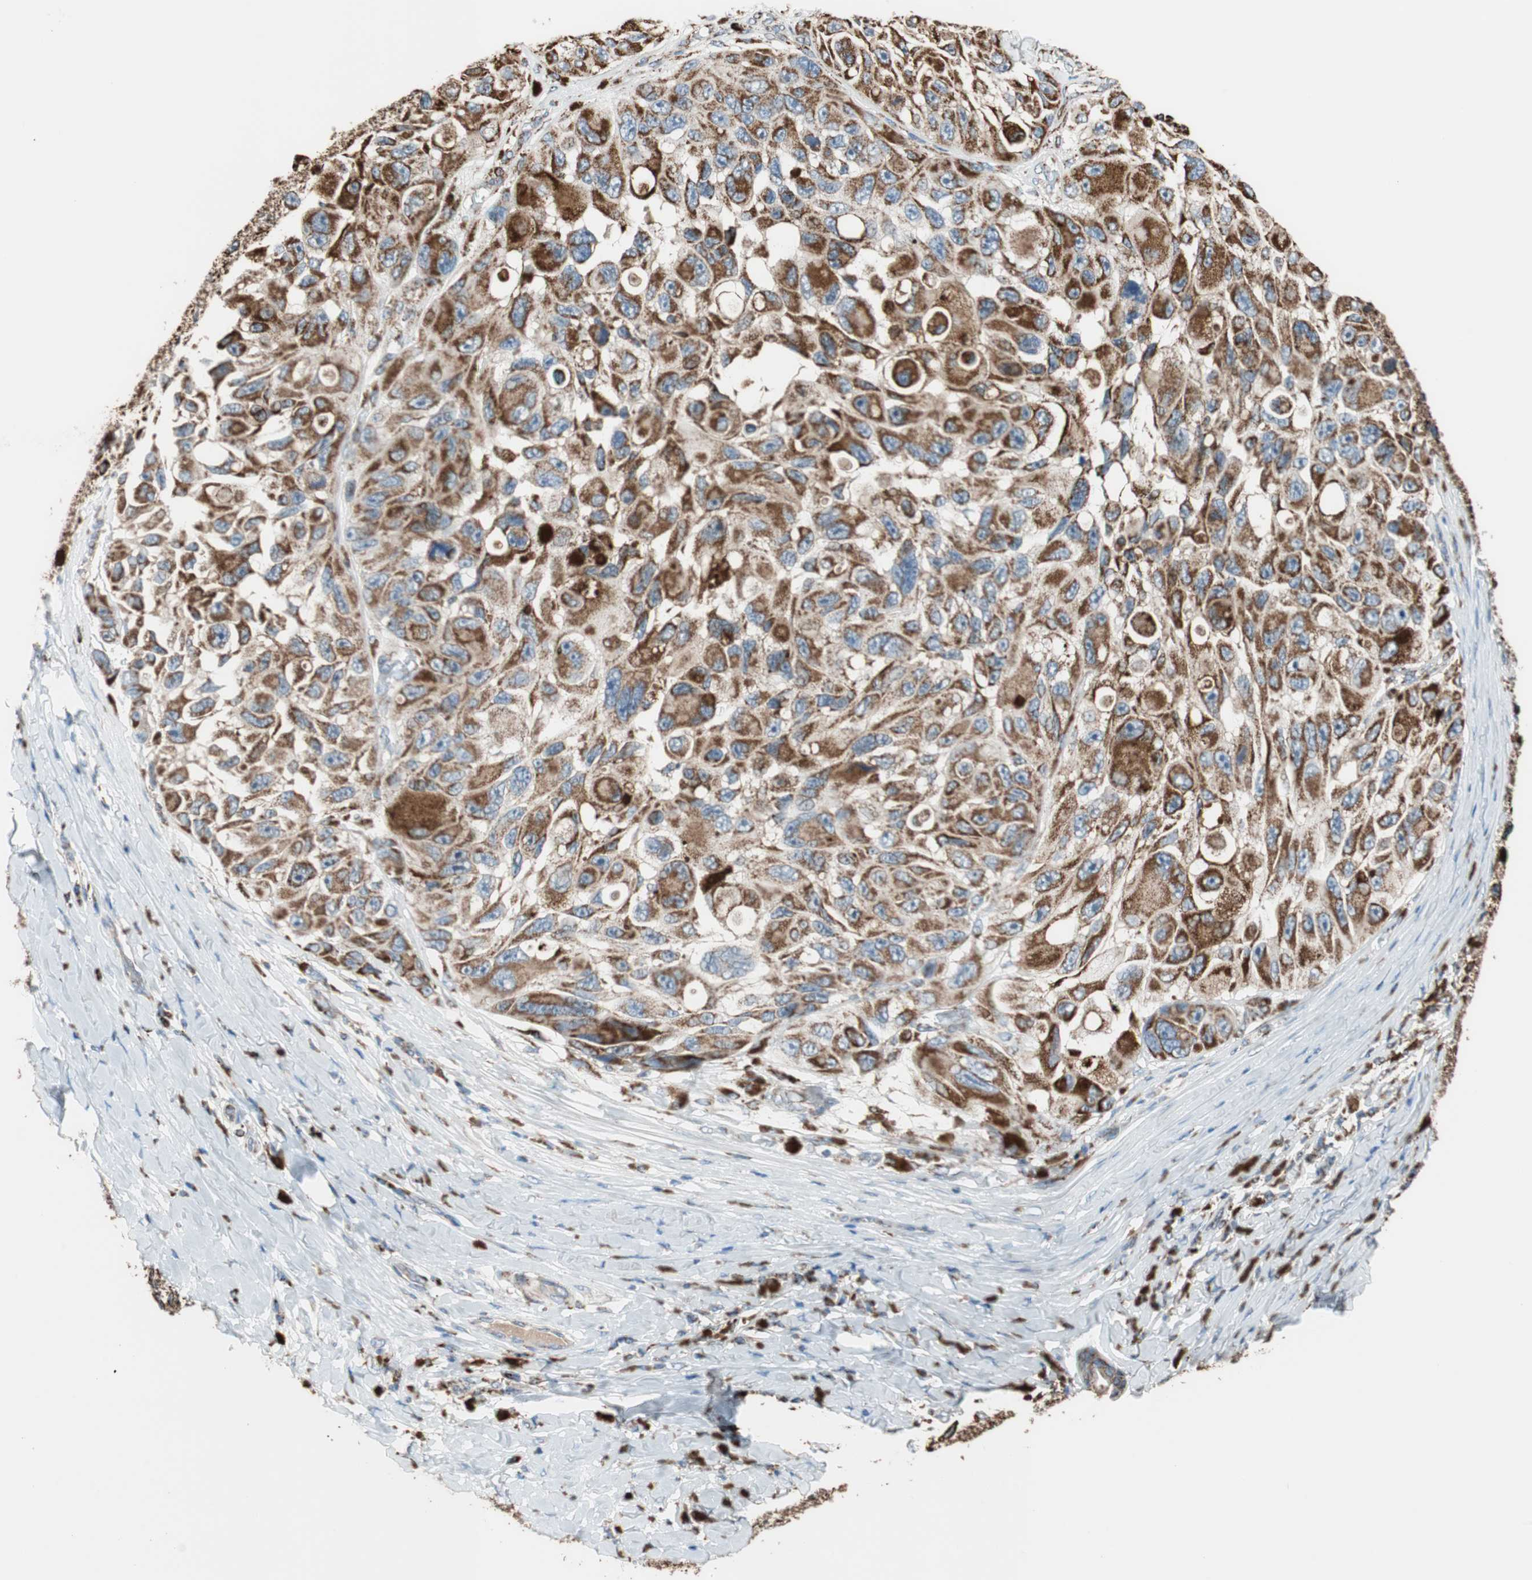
{"staining": {"intensity": "strong", "quantity": ">75%", "location": "cytoplasmic/membranous"}, "tissue": "melanoma", "cell_type": "Tumor cells", "image_type": "cancer", "snomed": [{"axis": "morphology", "description": "Malignant melanoma, NOS"}, {"axis": "topography", "description": "Skin"}], "caption": "Immunohistochemistry (IHC) photomicrograph of neoplastic tissue: malignant melanoma stained using IHC demonstrates high levels of strong protein expression localized specifically in the cytoplasmic/membranous of tumor cells, appearing as a cytoplasmic/membranous brown color.", "gene": "PCSK4", "patient": {"sex": "female", "age": 73}}